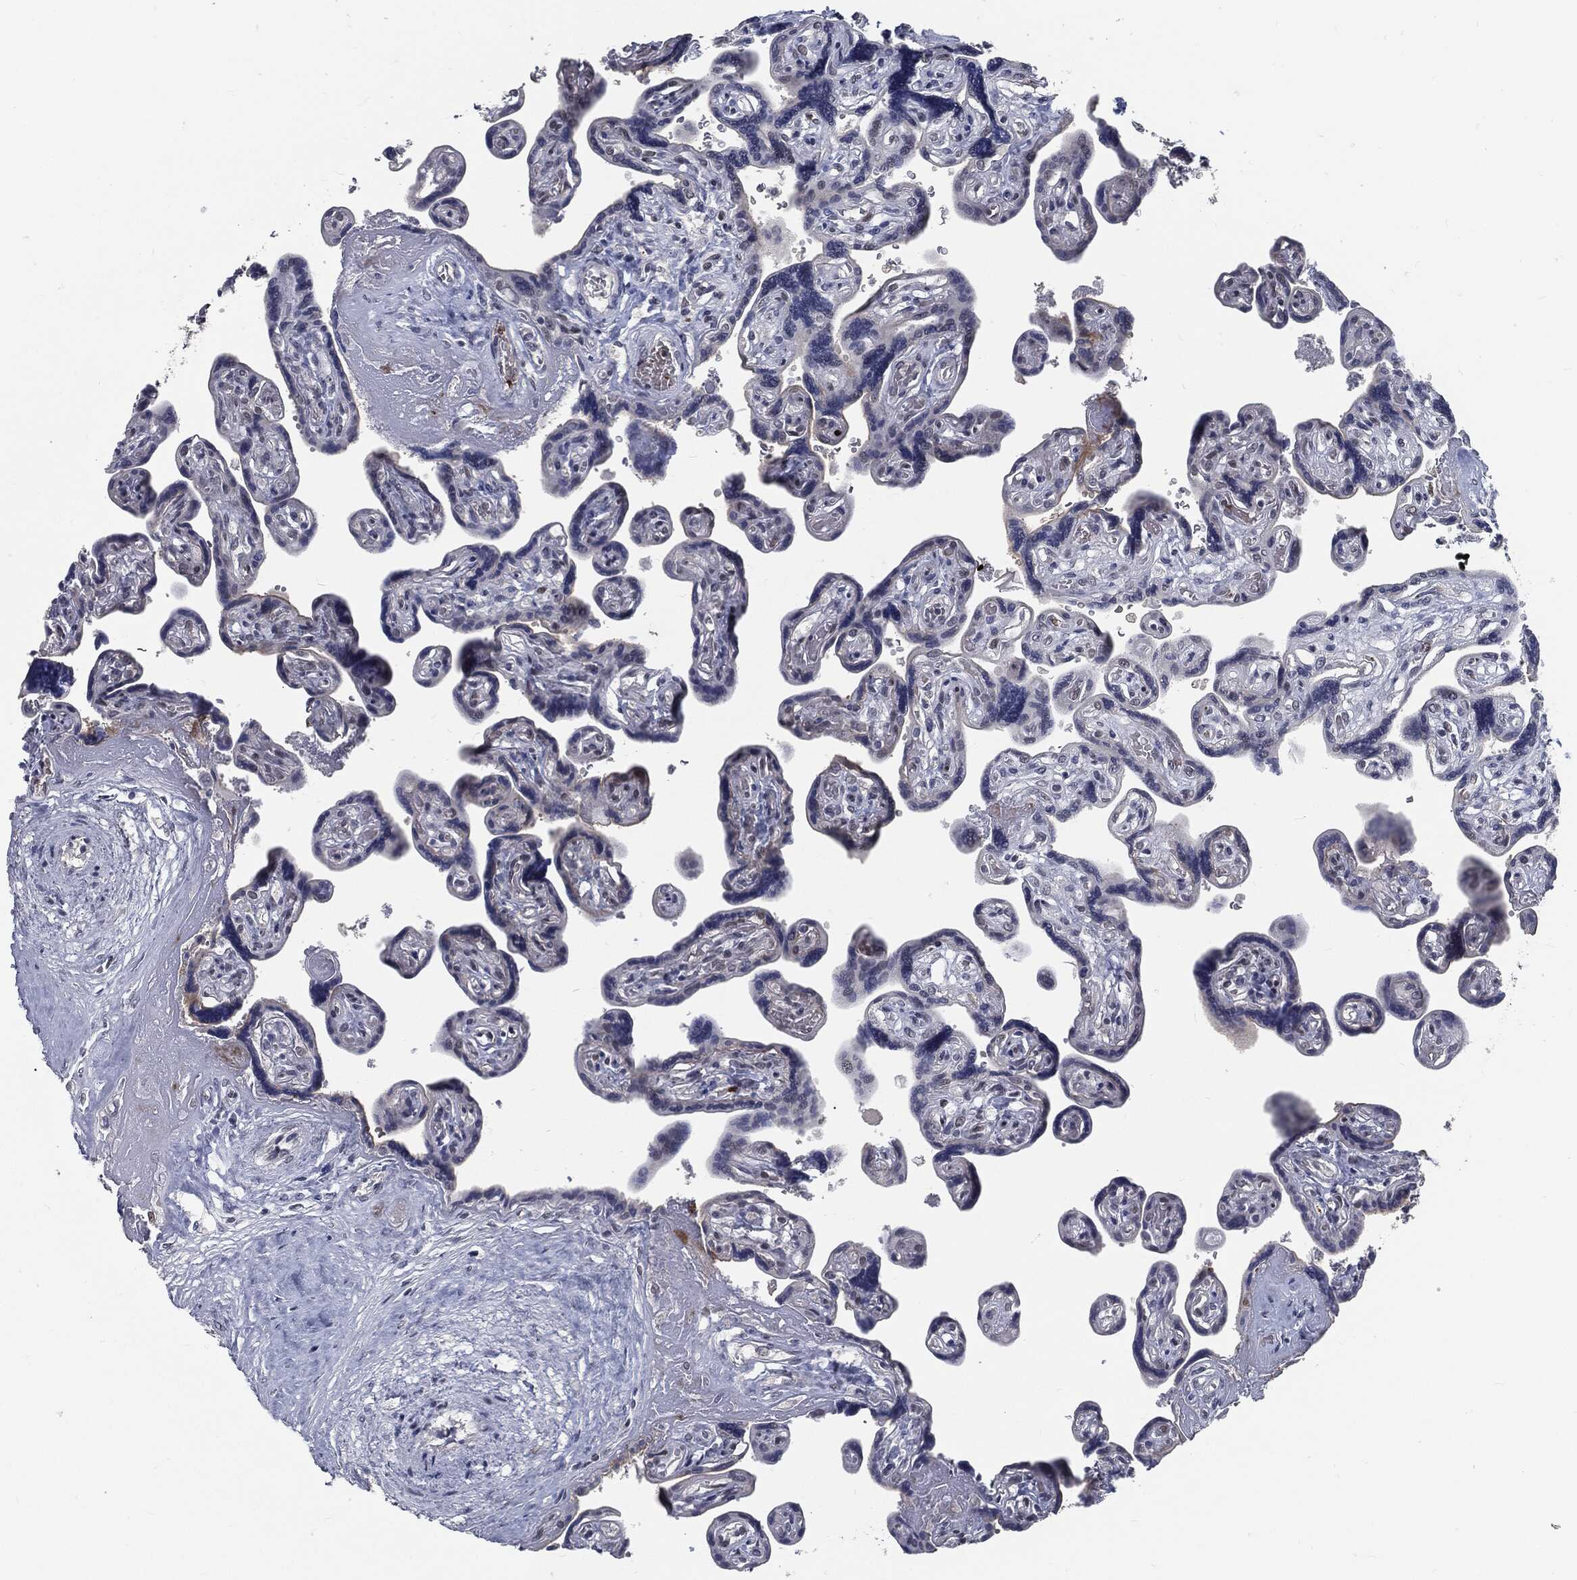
{"staining": {"intensity": "weak", "quantity": "<25%", "location": "nuclear"}, "tissue": "placenta", "cell_type": "Decidual cells", "image_type": "normal", "snomed": [{"axis": "morphology", "description": "Normal tissue, NOS"}, {"axis": "topography", "description": "Placenta"}], "caption": "Immunohistochemistry histopathology image of benign placenta stained for a protein (brown), which shows no staining in decidual cells. (DAB (3,3'-diaminobenzidine) immunohistochemistry (IHC) with hematoxylin counter stain).", "gene": "ANXA1", "patient": {"sex": "female", "age": 32}}